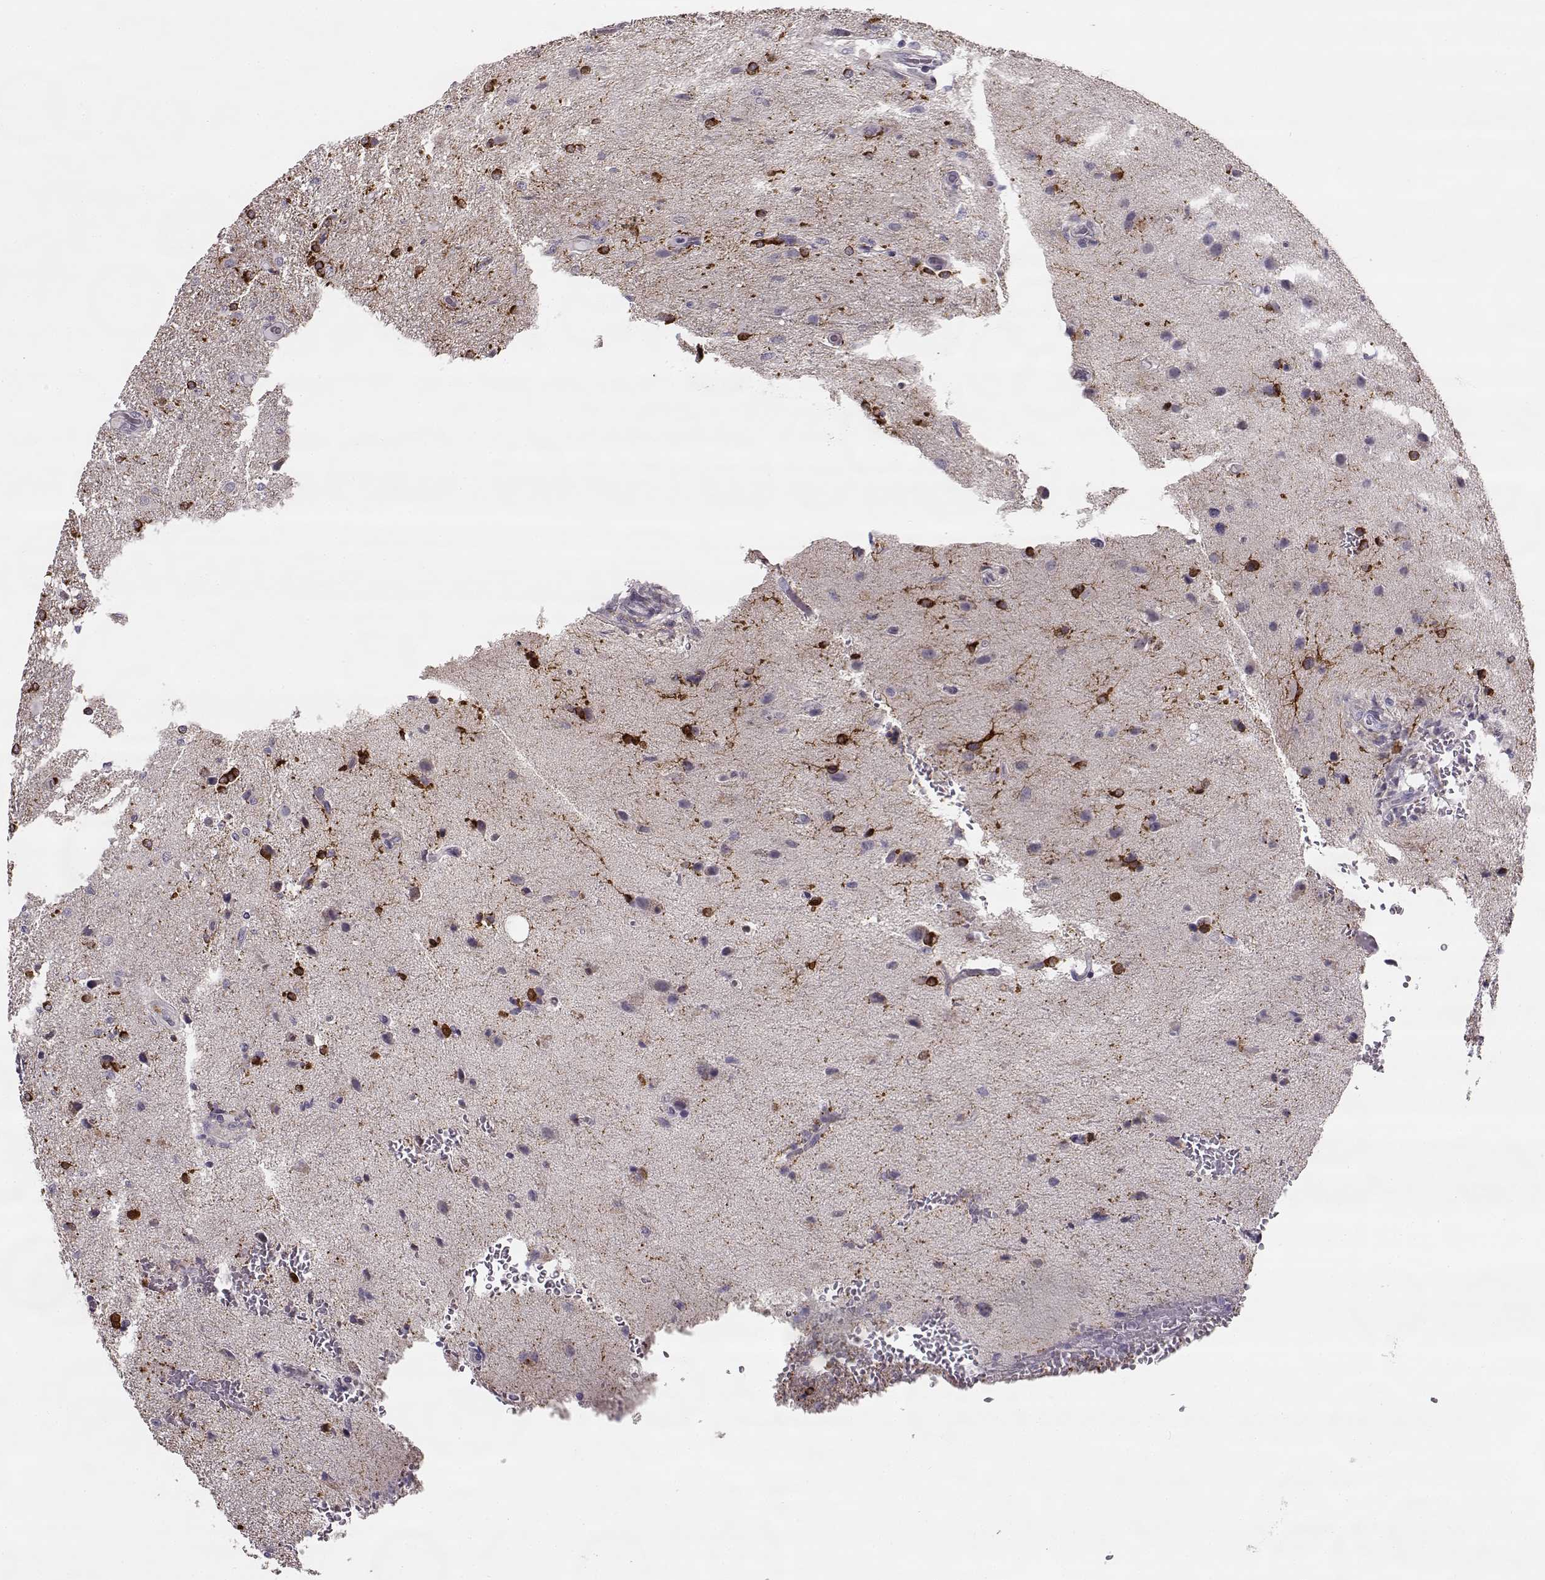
{"staining": {"intensity": "negative", "quantity": "none", "location": "none"}, "tissue": "glioma", "cell_type": "Tumor cells", "image_type": "cancer", "snomed": [{"axis": "morphology", "description": "Glioma, malignant, High grade"}, {"axis": "topography", "description": "Brain"}], "caption": "Immunohistochemical staining of human malignant high-grade glioma demonstrates no significant expression in tumor cells.", "gene": "MAP6D1", "patient": {"sex": "male", "age": 68}}